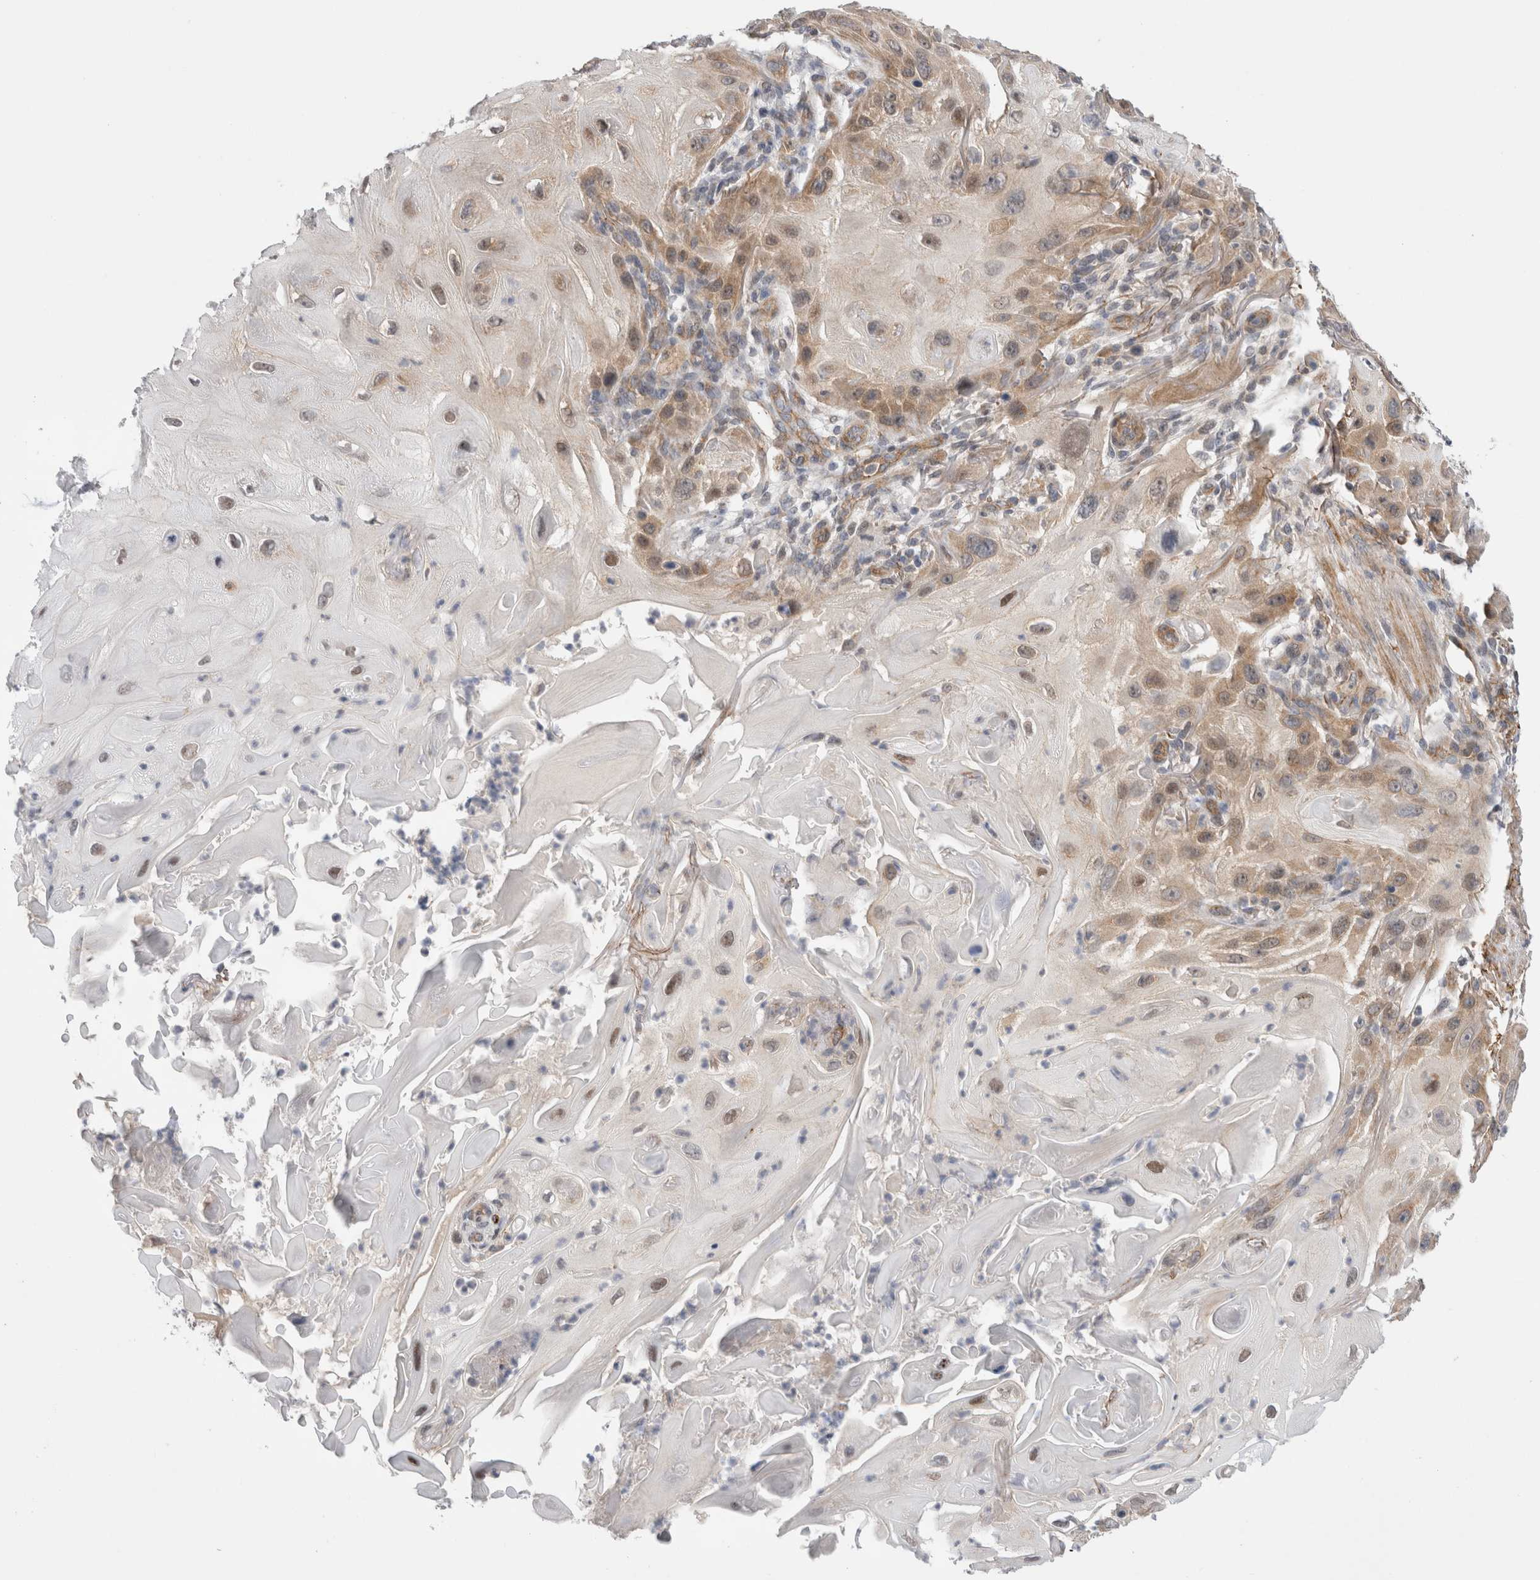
{"staining": {"intensity": "moderate", "quantity": ">75%", "location": "cytoplasmic/membranous,nuclear"}, "tissue": "skin cancer", "cell_type": "Tumor cells", "image_type": "cancer", "snomed": [{"axis": "morphology", "description": "Squamous cell carcinoma, NOS"}, {"axis": "topography", "description": "Skin"}], "caption": "Immunohistochemical staining of squamous cell carcinoma (skin) shows moderate cytoplasmic/membranous and nuclear protein expression in approximately >75% of tumor cells. (Stains: DAB in brown, nuclei in blue, Microscopy: brightfield microscopy at high magnification).", "gene": "TAFA5", "patient": {"sex": "female", "age": 77}}